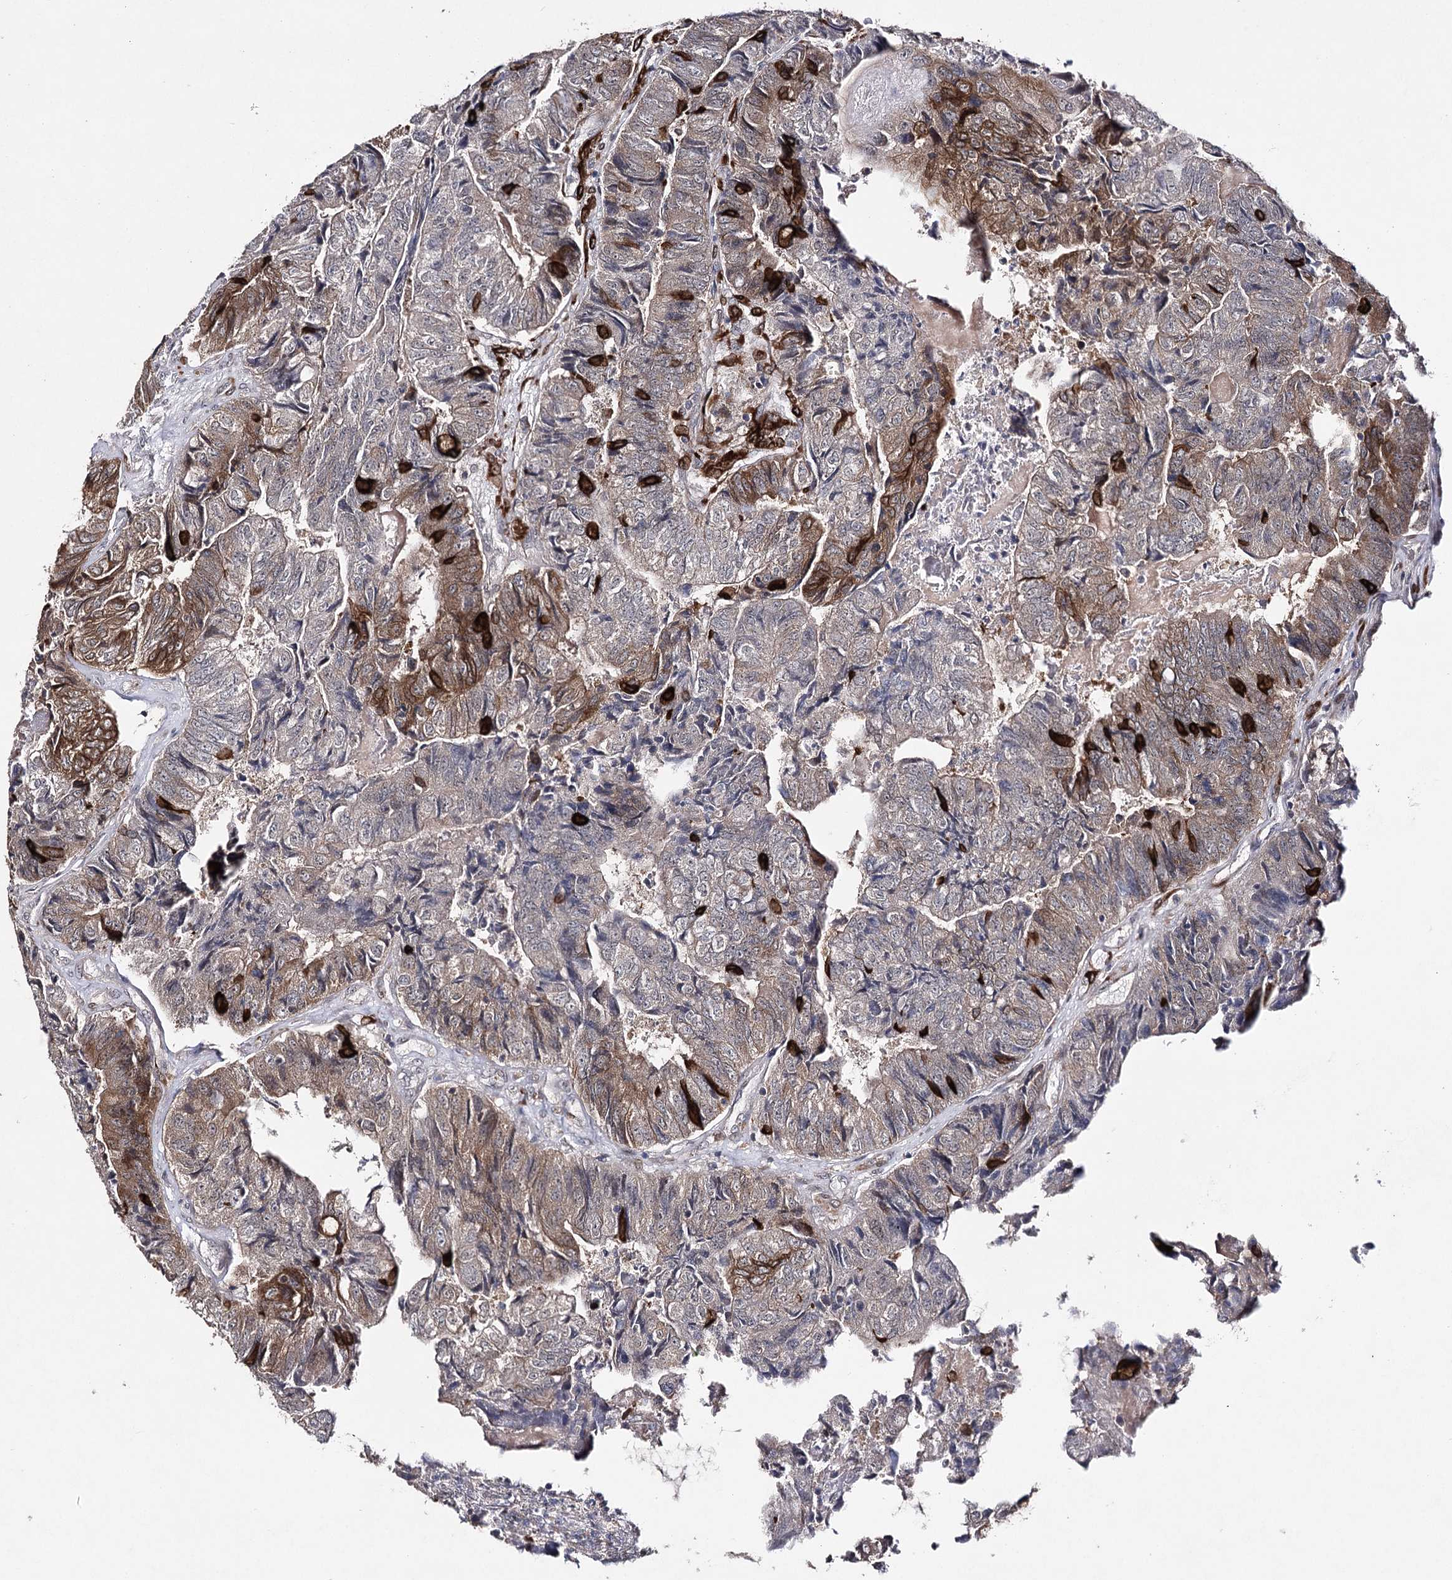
{"staining": {"intensity": "strong", "quantity": "25%-75%", "location": "cytoplasmic/membranous"}, "tissue": "colorectal cancer", "cell_type": "Tumor cells", "image_type": "cancer", "snomed": [{"axis": "morphology", "description": "Adenocarcinoma, NOS"}, {"axis": "topography", "description": "Colon"}], "caption": "Immunohistochemistry of adenocarcinoma (colorectal) exhibits high levels of strong cytoplasmic/membranous positivity in approximately 25%-75% of tumor cells.", "gene": "HSD11B2", "patient": {"sex": "female", "age": 67}}